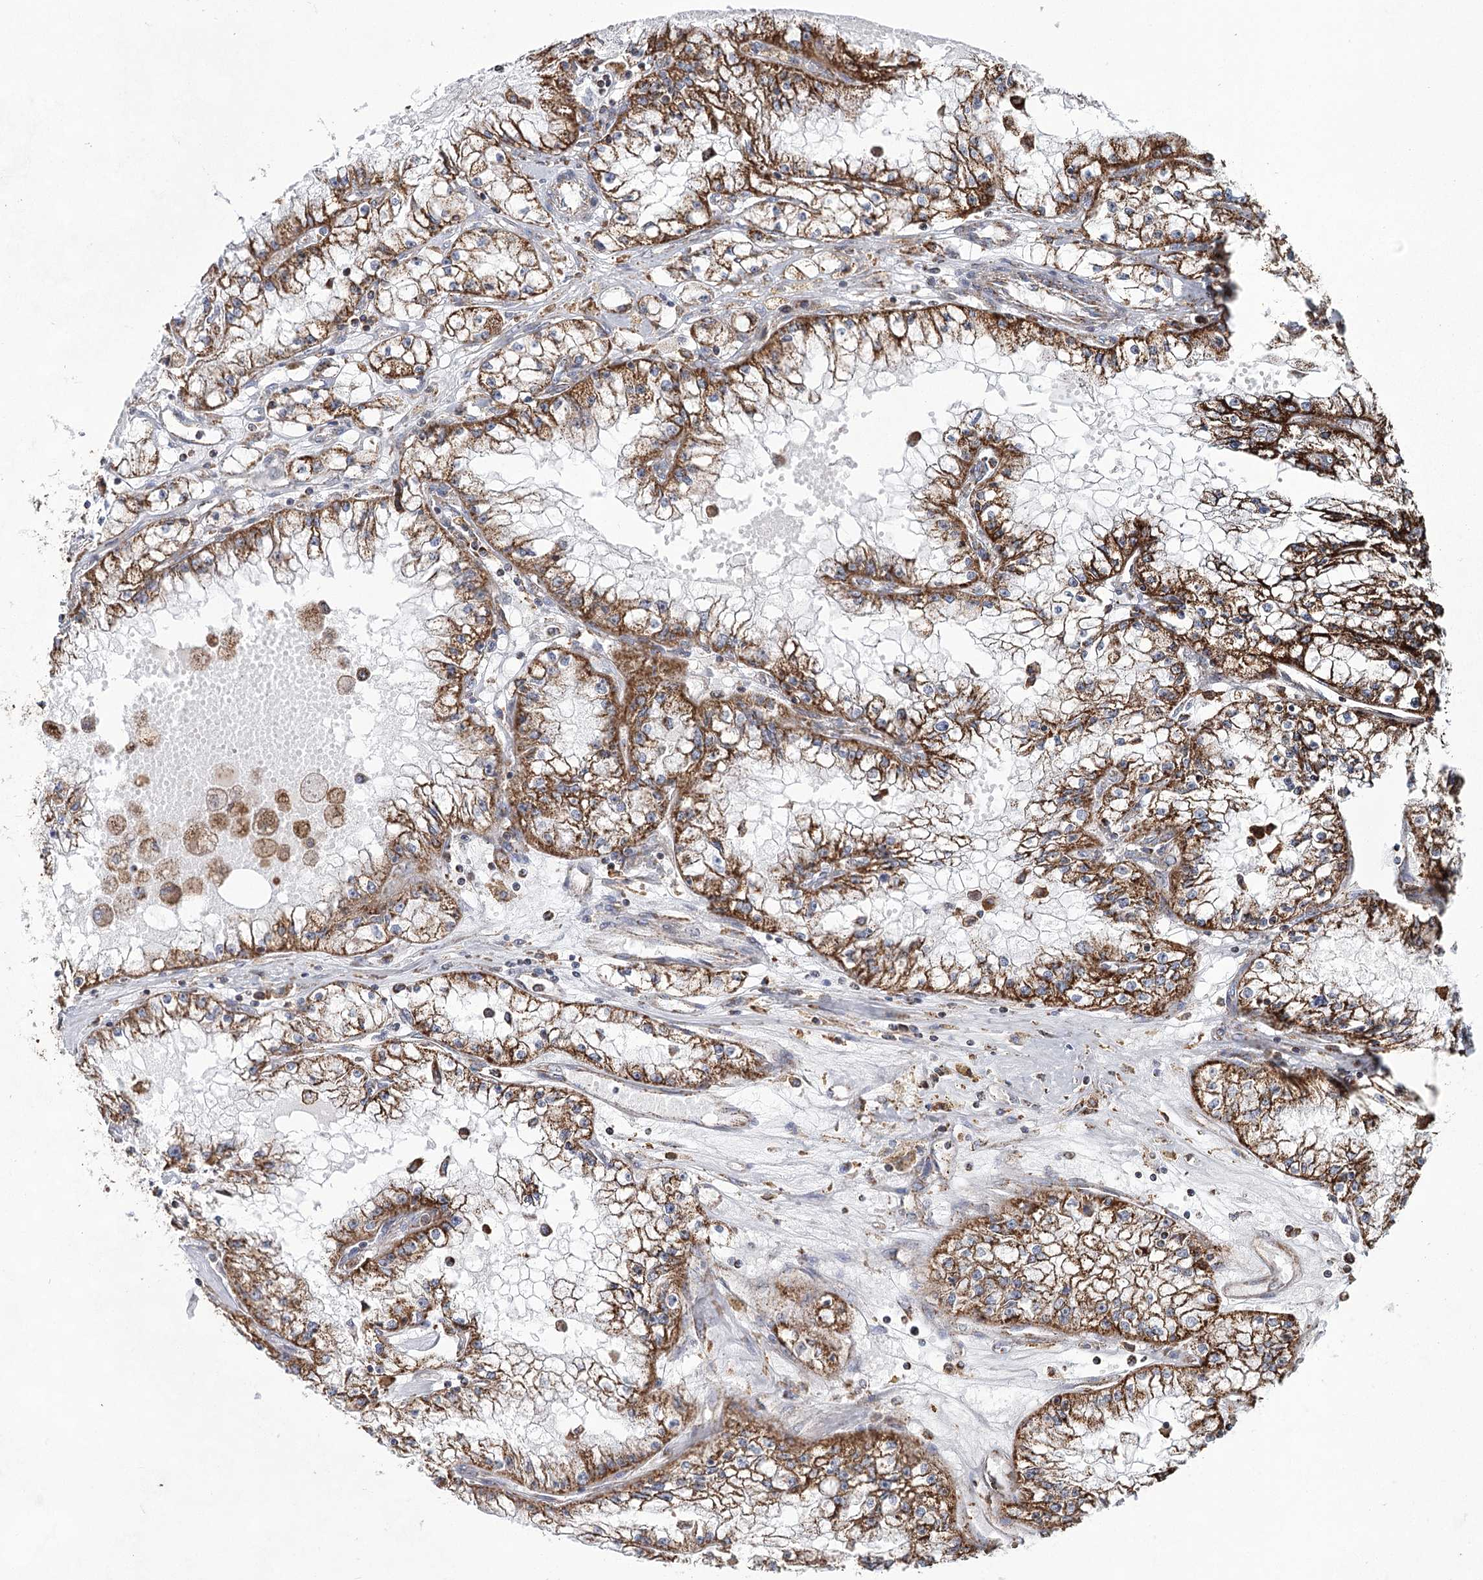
{"staining": {"intensity": "moderate", "quantity": ">75%", "location": "cytoplasmic/membranous"}, "tissue": "renal cancer", "cell_type": "Tumor cells", "image_type": "cancer", "snomed": [{"axis": "morphology", "description": "Adenocarcinoma, NOS"}, {"axis": "topography", "description": "Kidney"}], "caption": "IHC staining of renal adenocarcinoma, which exhibits medium levels of moderate cytoplasmic/membranous positivity in about >75% of tumor cells indicating moderate cytoplasmic/membranous protein staining. The staining was performed using DAB (3,3'-diaminobenzidine) (brown) for protein detection and nuclei were counterstained in hematoxylin (blue).", "gene": "CWF19L1", "patient": {"sex": "male", "age": 56}}